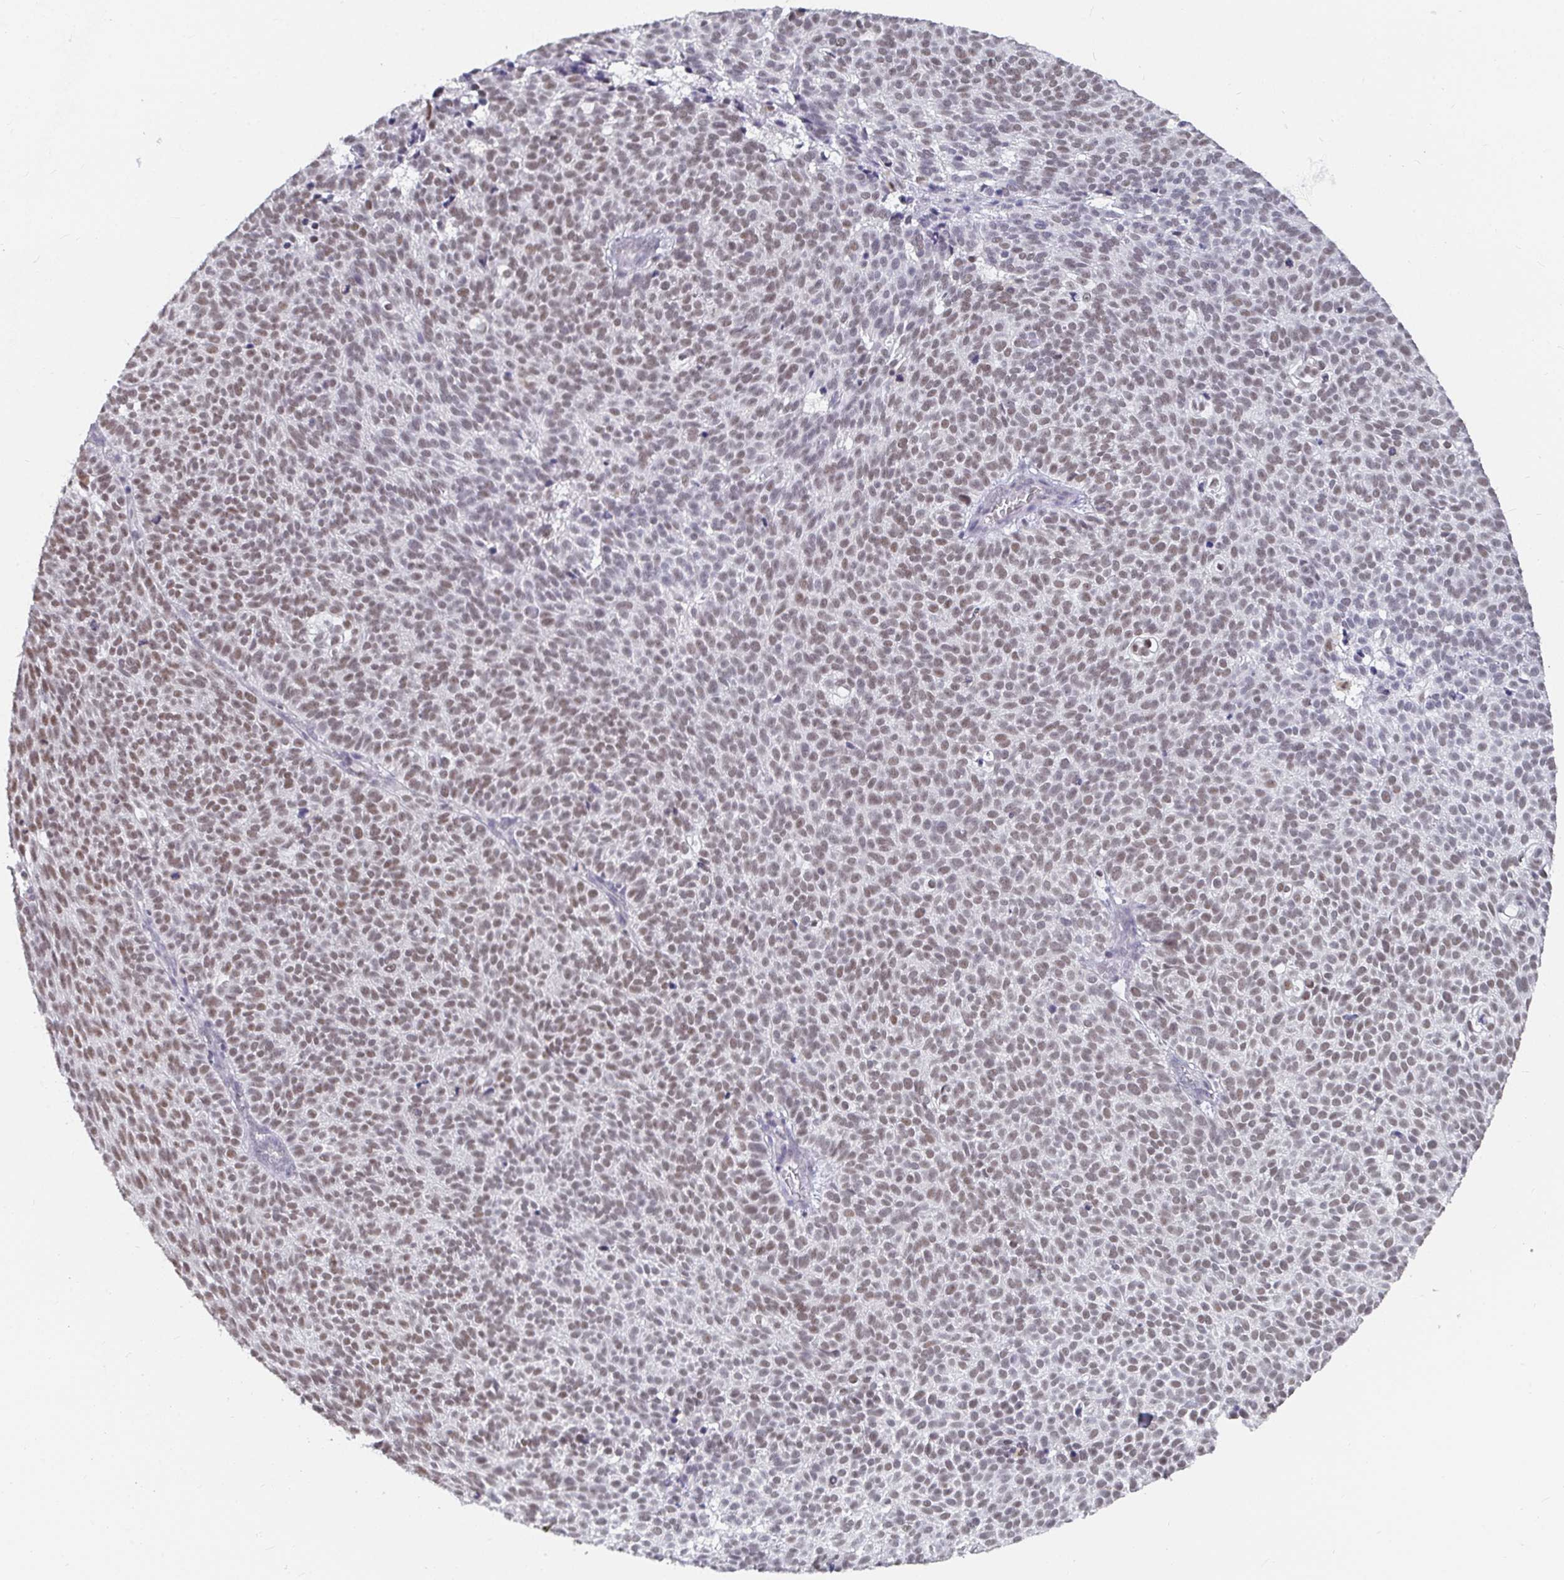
{"staining": {"intensity": "moderate", "quantity": ">75%", "location": "nuclear"}, "tissue": "skin cancer", "cell_type": "Tumor cells", "image_type": "cancer", "snomed": [{"axis": "morphology", "description": "Basal cell carcinoma"}, {"axis": "topography", "description": "Skin"}], "caption": "Protein expression analysis of human skin cancer reveals moderate nuclear staining in about >75% of tumor cells.", "gene": "RCOR1", "patient": {"sex": "male", "age": 63}}